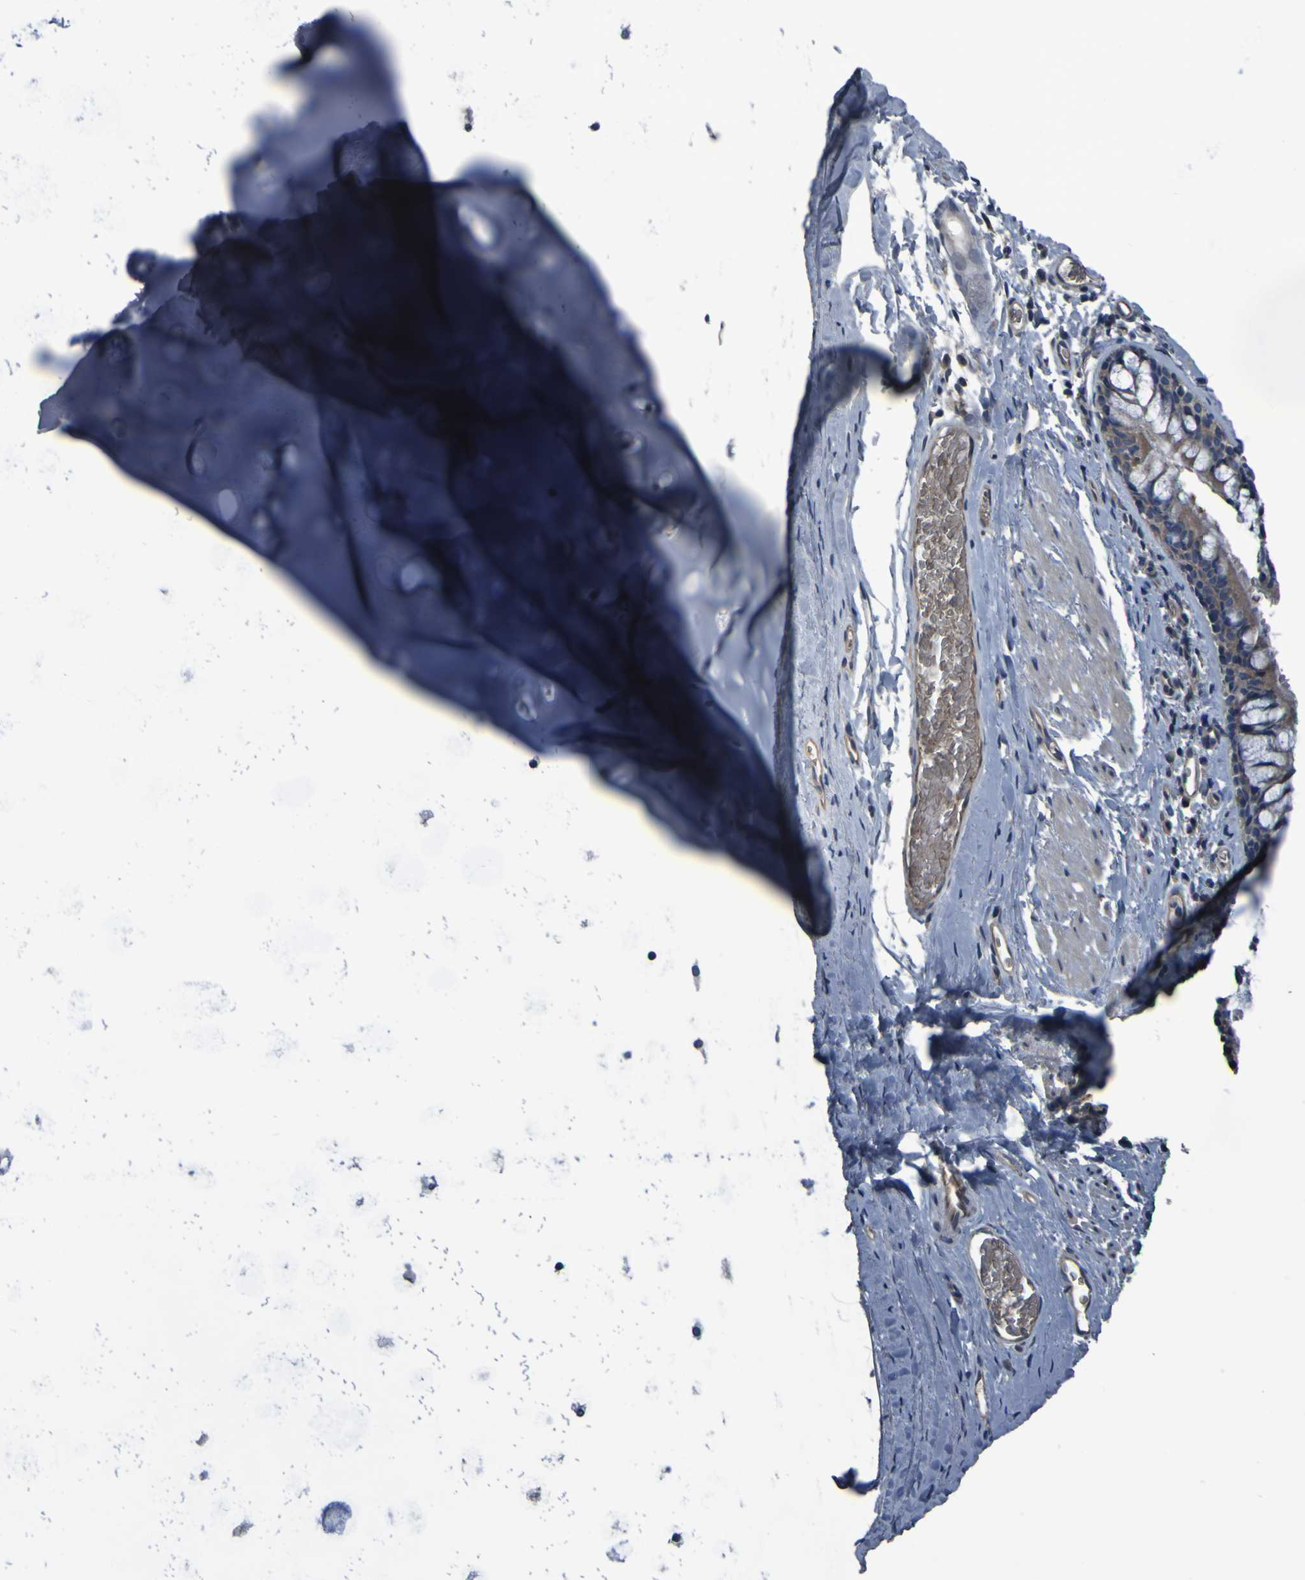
{"staining": {"intensity": "moderate", "quantity": ">75%", "location": "cytoplasmic/membranous"}, "tissue": "bronchus", "cell_type": "Respiratory epithelial cells", "image_type": "normal", "snomed": [{"axis": "morphology", "description": "Normal tissue, NOS"}, {"axis": "morphology", "description": "Malignant melanoma, Metastatic site"}, {"axis": "topography", "description": "Bronchus"}, {"axis": "topography", "description": "Lung"}], "caption": "A brown stain shows moderate cytoplasmic/membranous expression of a protein in respiratory epithelial cells of unremarkable bronchus.", "gene": "GRAMD1A", "patient": {"sex": "male", "age": 64}}